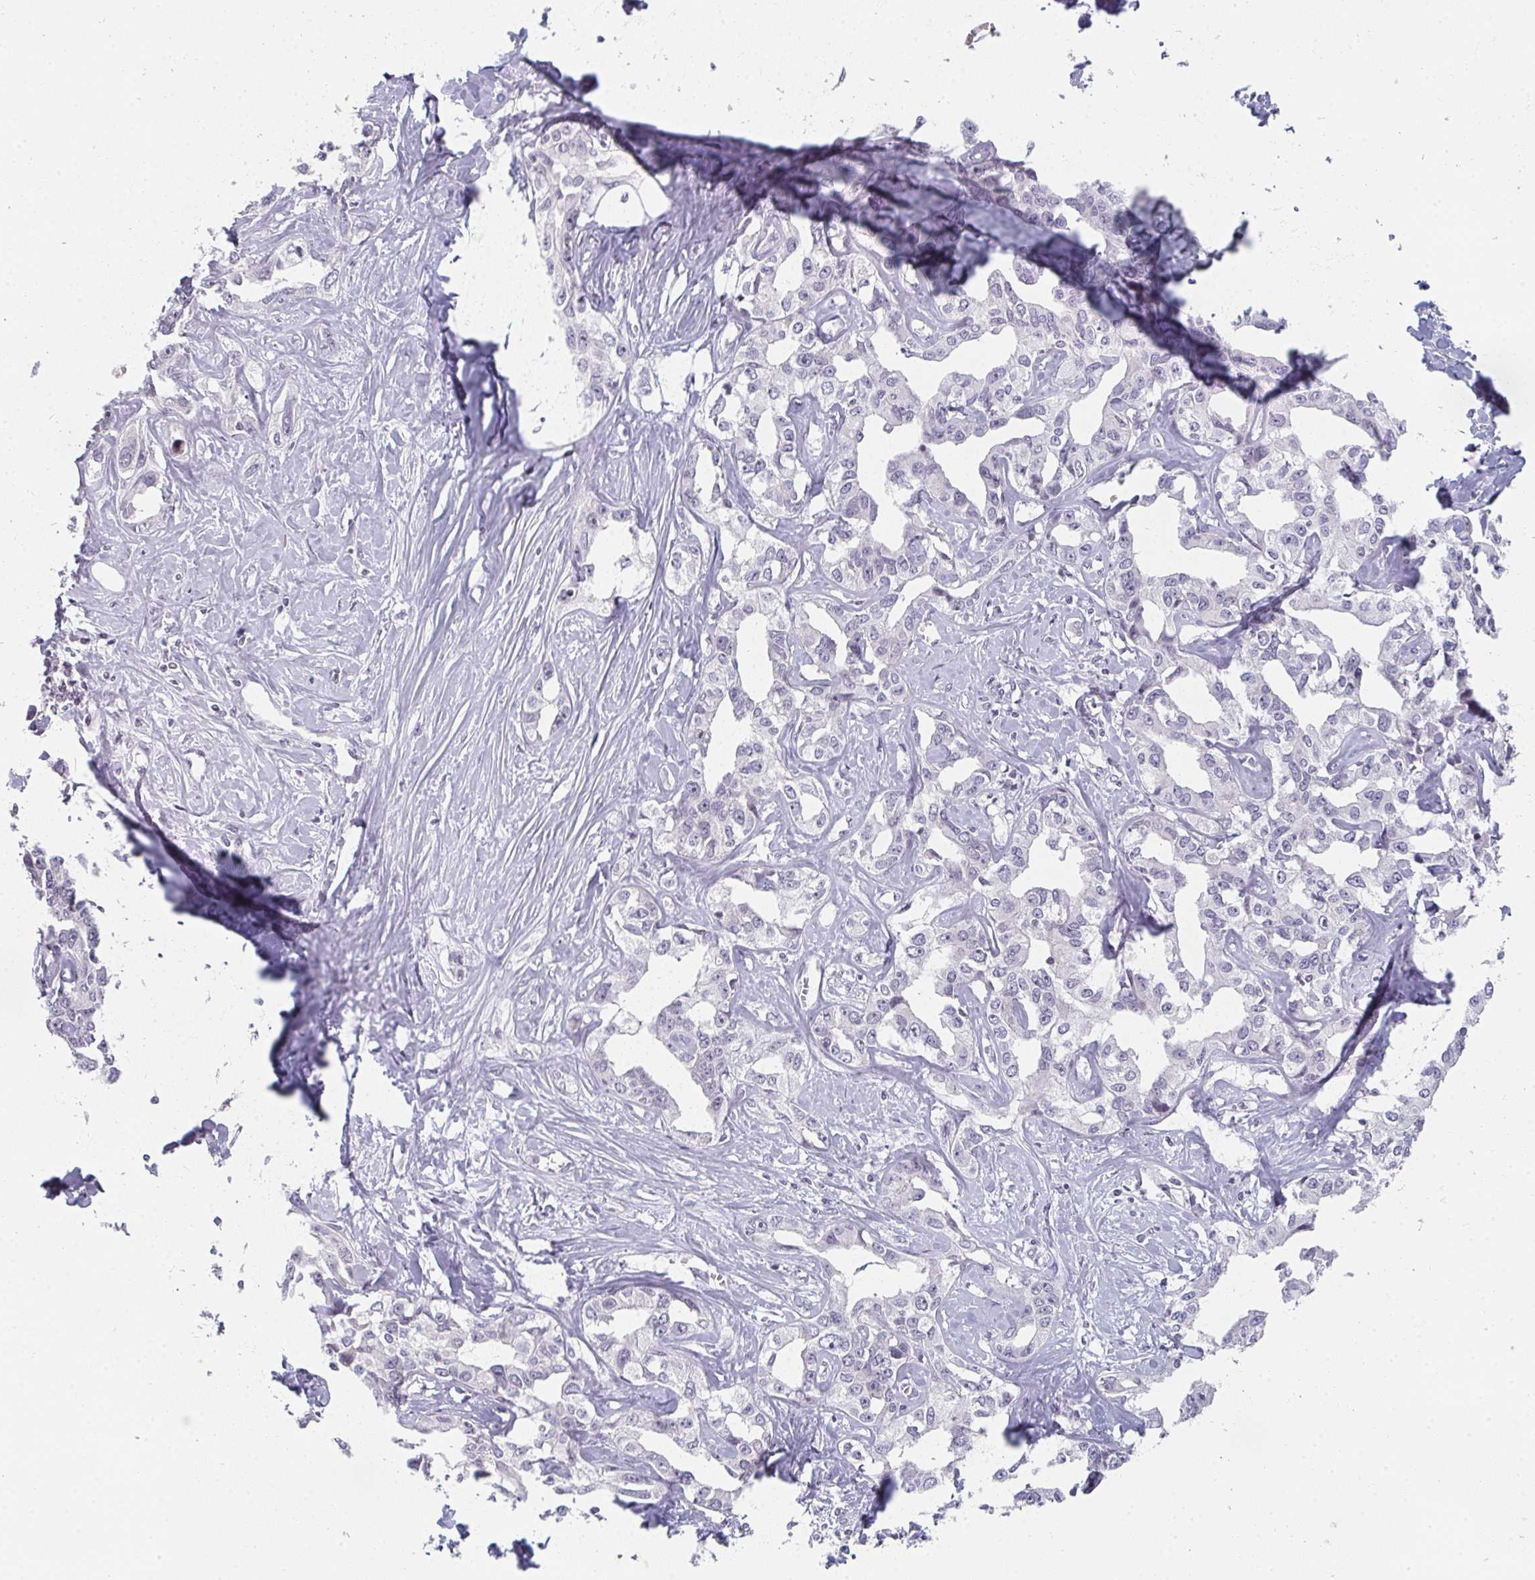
{"staining": {"intensity": "negative", "quantity": "none", "location": "none"}, "tissue": "liver cancer", "cell_type": "Tumor cells", "image_type": "cancer", "snomed": [{"axis": "morphology", "description": "Cholangiocarcinoma"}, {"axis": "topography", "description": "Liver"}], "caption": "This is a micrograph of IHC staining of cholangiocarcinoma (liver), which shows no staining in tumor cells.", "gene": "RBBP6", "patient": {"sex": "male", "age": 59}}